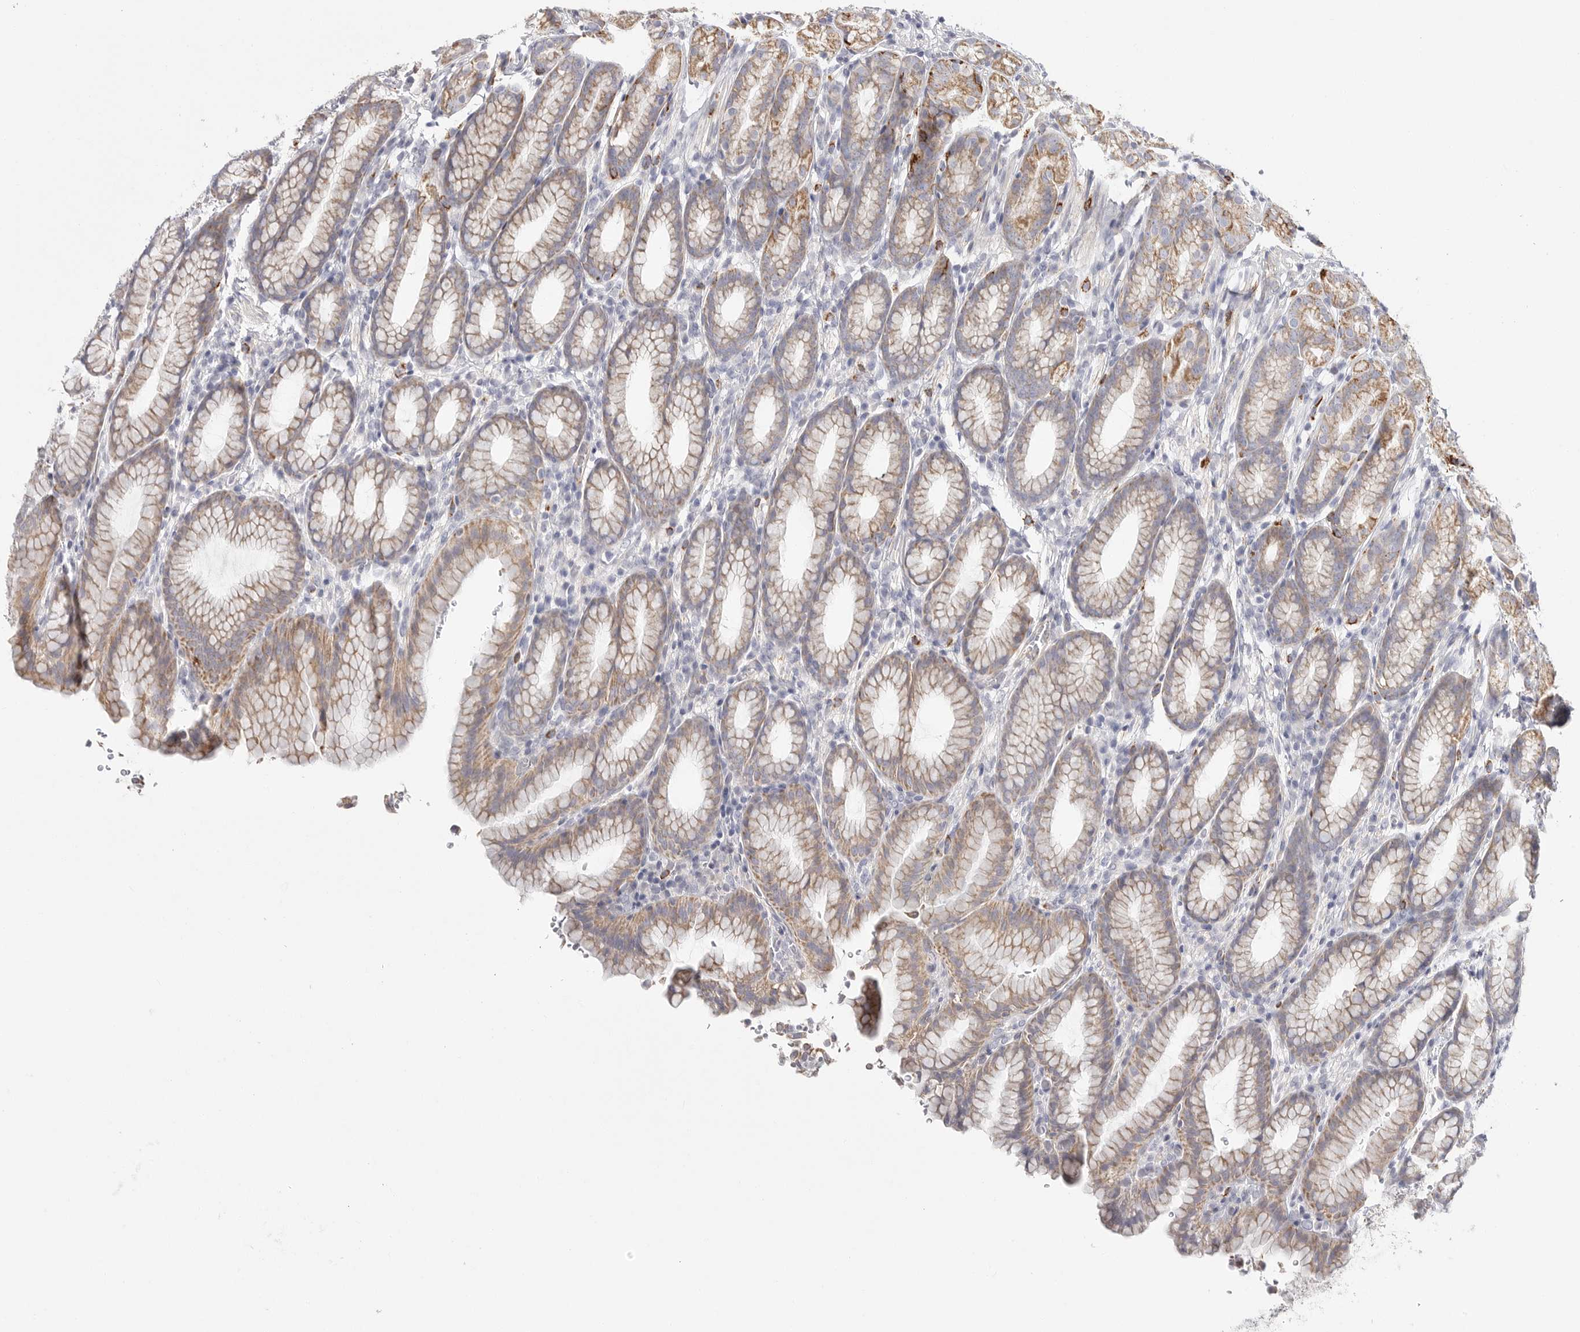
{"staining": {"intensity": "moderate", "quantity": "25%-75%", "location": "cytoplasmic/membranous"}, "tissue": "stomach", "cell_type": "Glandular cells", "image_type": "normal", "snomed": [{"axis": "morphology", "description": "Normal tissue, NOS"}, {"axis": "topography", "description": "Stomach"}], "caption": "DAB (3,3'-diaminobenzidine) immunohistochemical staining of benign stomach exhibits moderate cytoplasmic/membranous protein expression in about 25%-75% of glandular cells.", "gene": "ELP3", "patient": {"sex": "male", "age": 42}}